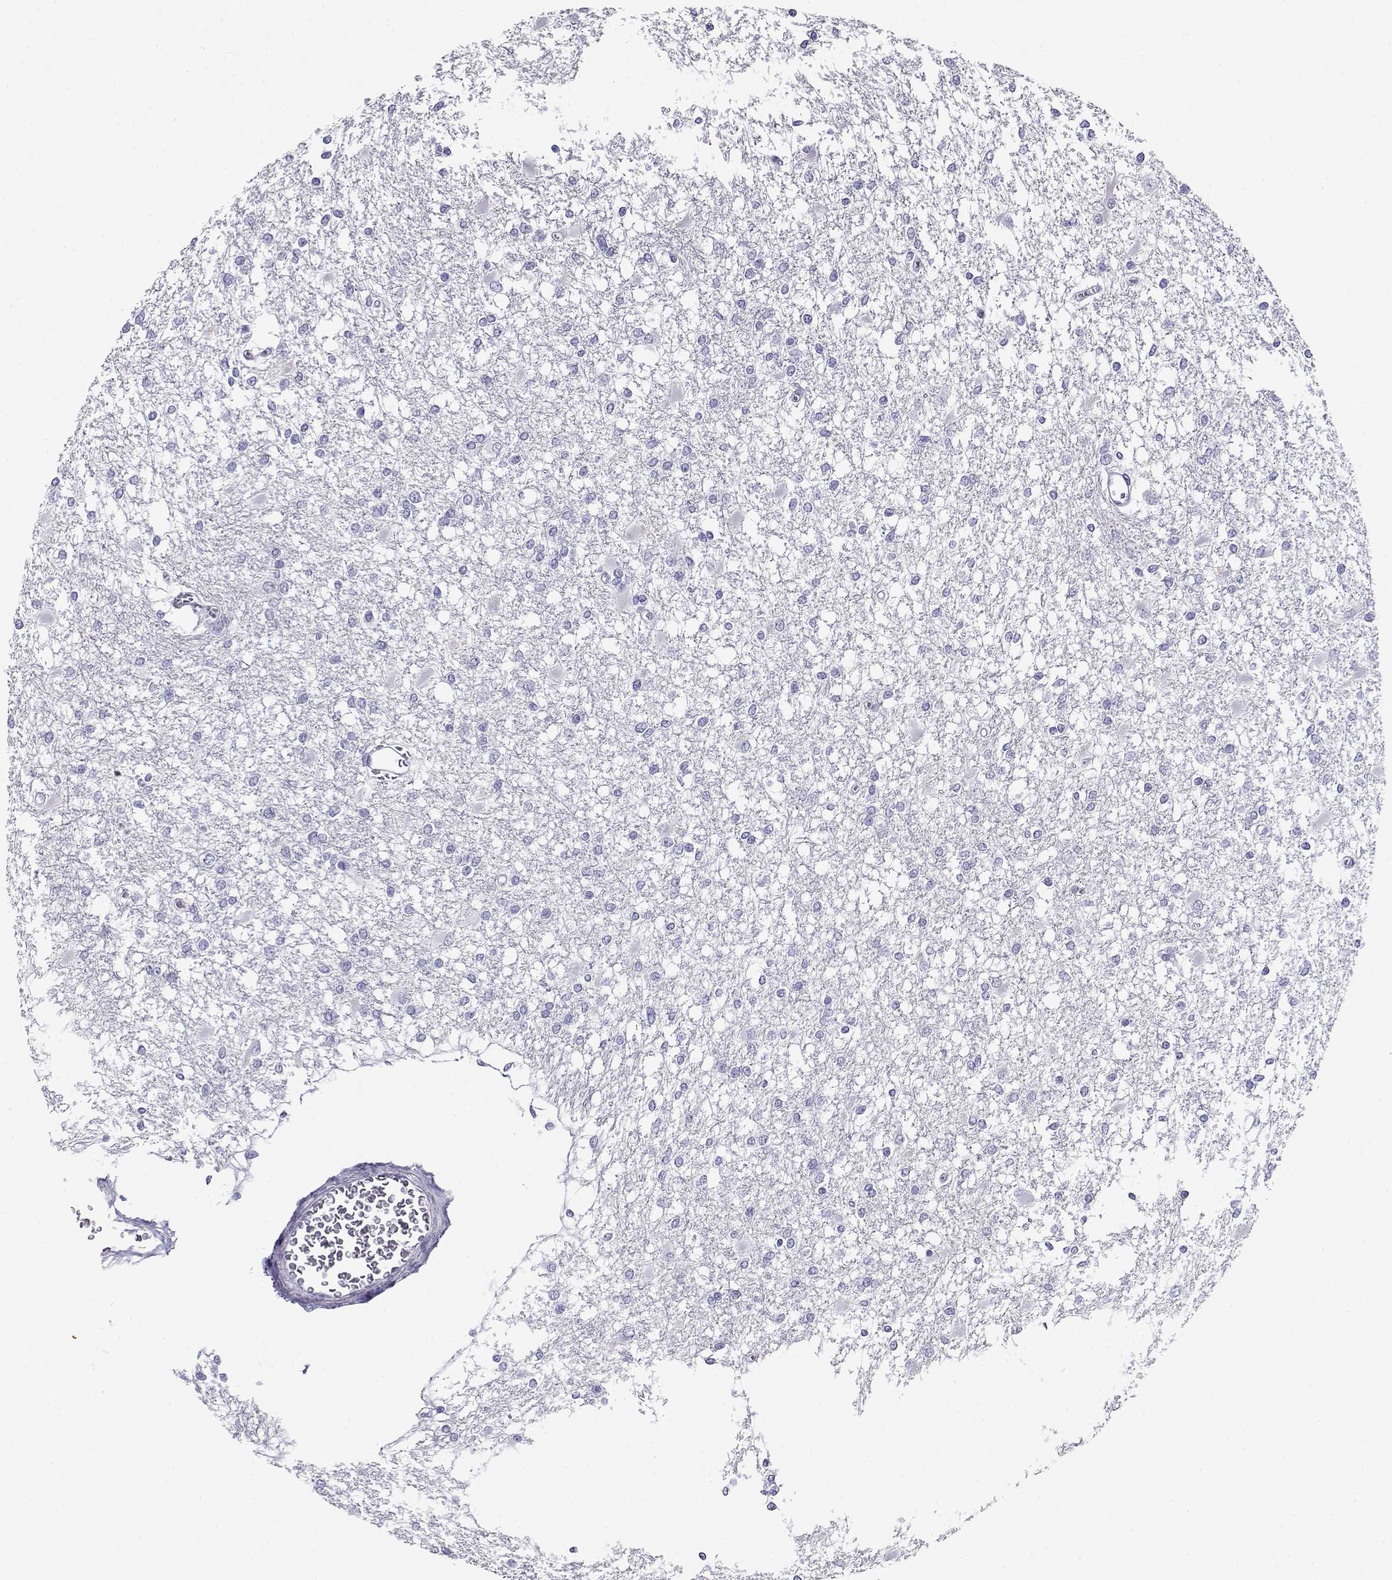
{"staining": {"intensity": "negative", "quantity": "none", "location": "none"}, "tissue": "glioma", "cell_type": "Tumor cells", "image_type": "cancer", "snomed": [{"axis": "morphology", "description": "Glioma, malignant, High grade"}, {"axis": "topography", "description": "Cerebral cortex"}], "caption": "This is an immunohistochemistry micrograph of high-grade glioma (malignant). There is no staining in tumor cells.", "gene": "RHOXF2", "patient": {"sex": "male", "age": 79}}